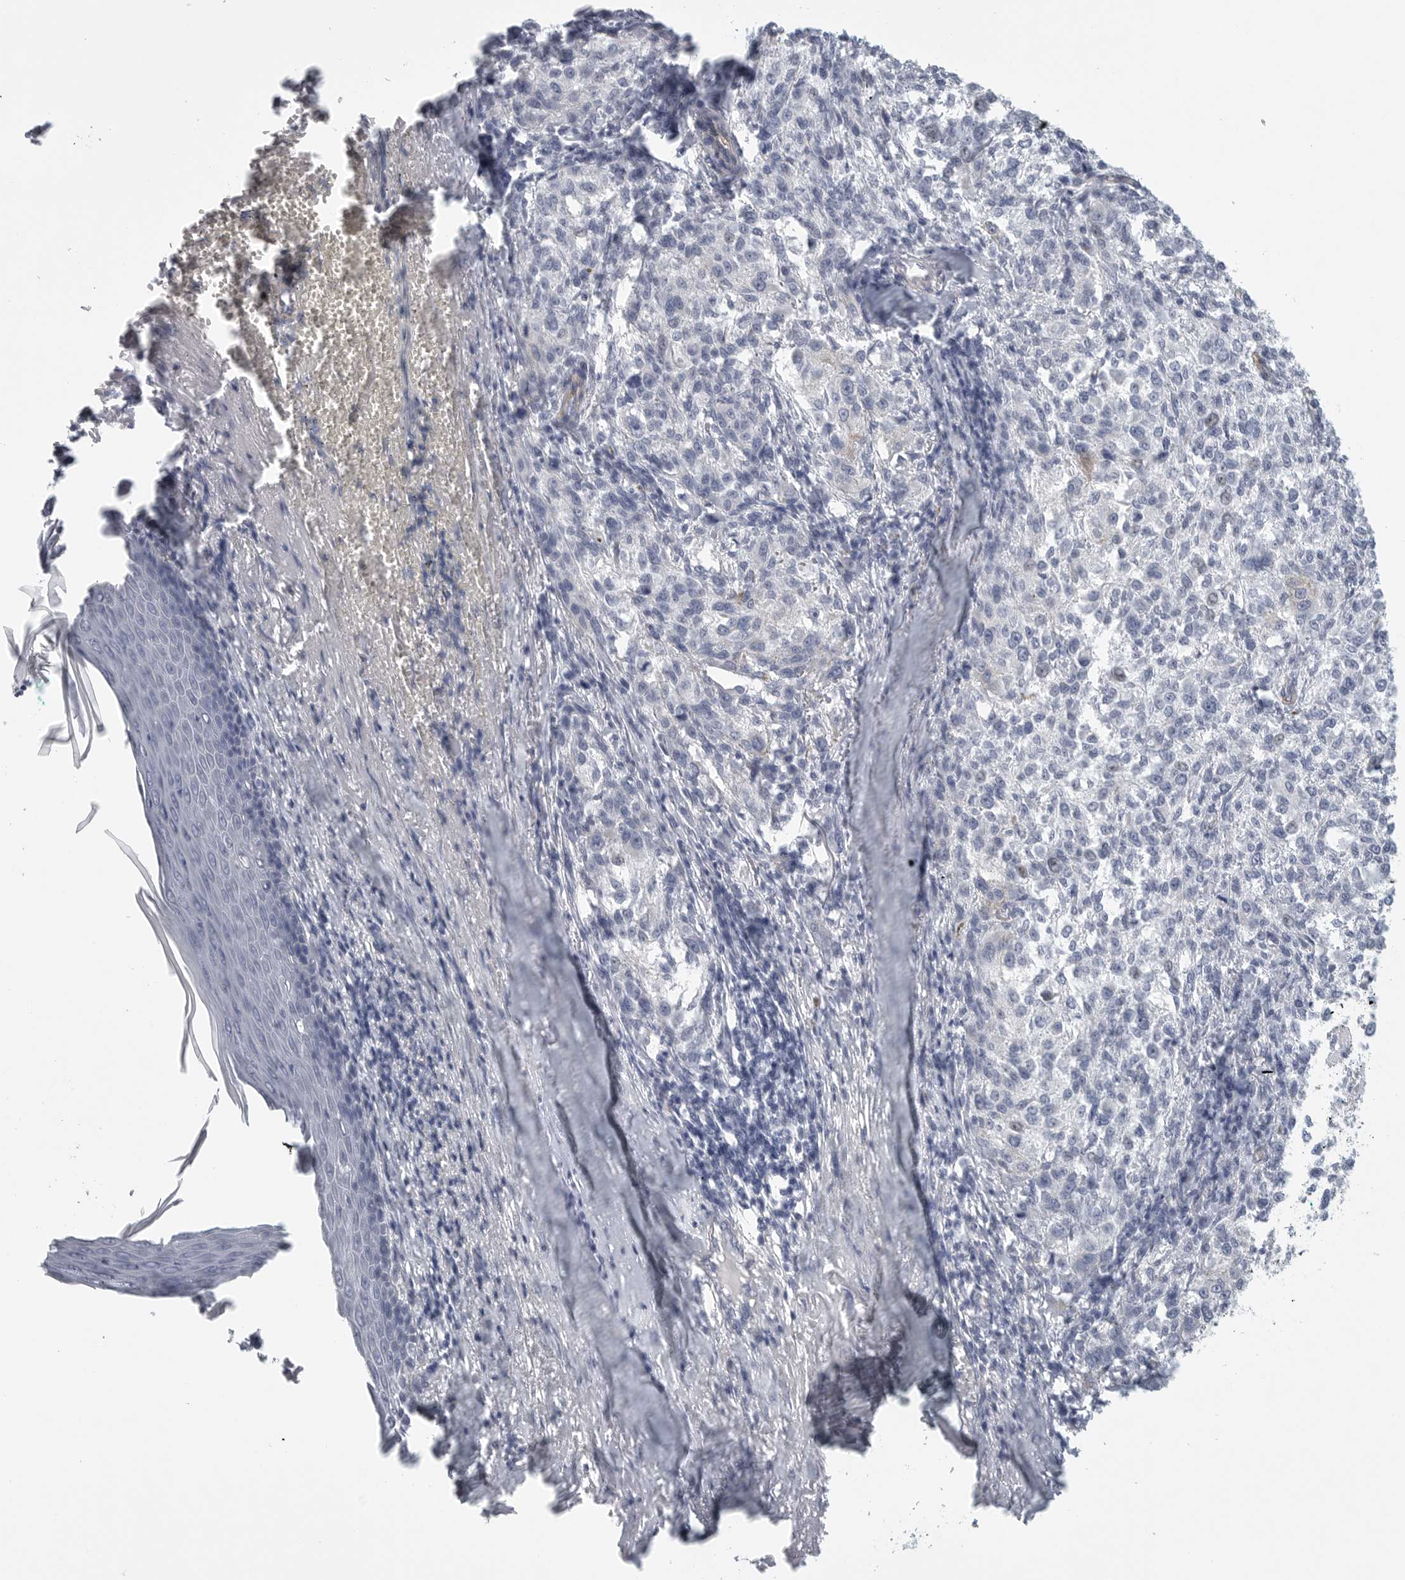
{"staining": {"intensity": "negative", "quantity": "none", "location": "none"}, "tissue": "melanoma", "cell_type": "Tumor cells", "image_type": "cancer", "snomed": [{"axis": "morphology", "description": "Necrosis, NOS"}, {"axis": "morphology", "description": "Malignant melanoma, NOS"}, {"axis": "topography", "description": "Skin"}], "caption": "High magnification brightfield microscopy of melanoma stained with DAB (3,3'-diaminobenzidine) (brown) and counterstained with hematoxylin (blue): tumor cells show no significant positivity. (DAB (3,3'-diaminobenzidine) IHC visualized using brightfield microscopy, high magnification).", "gene": "TNR", "patient": {"sex": "female", "age": 87}}